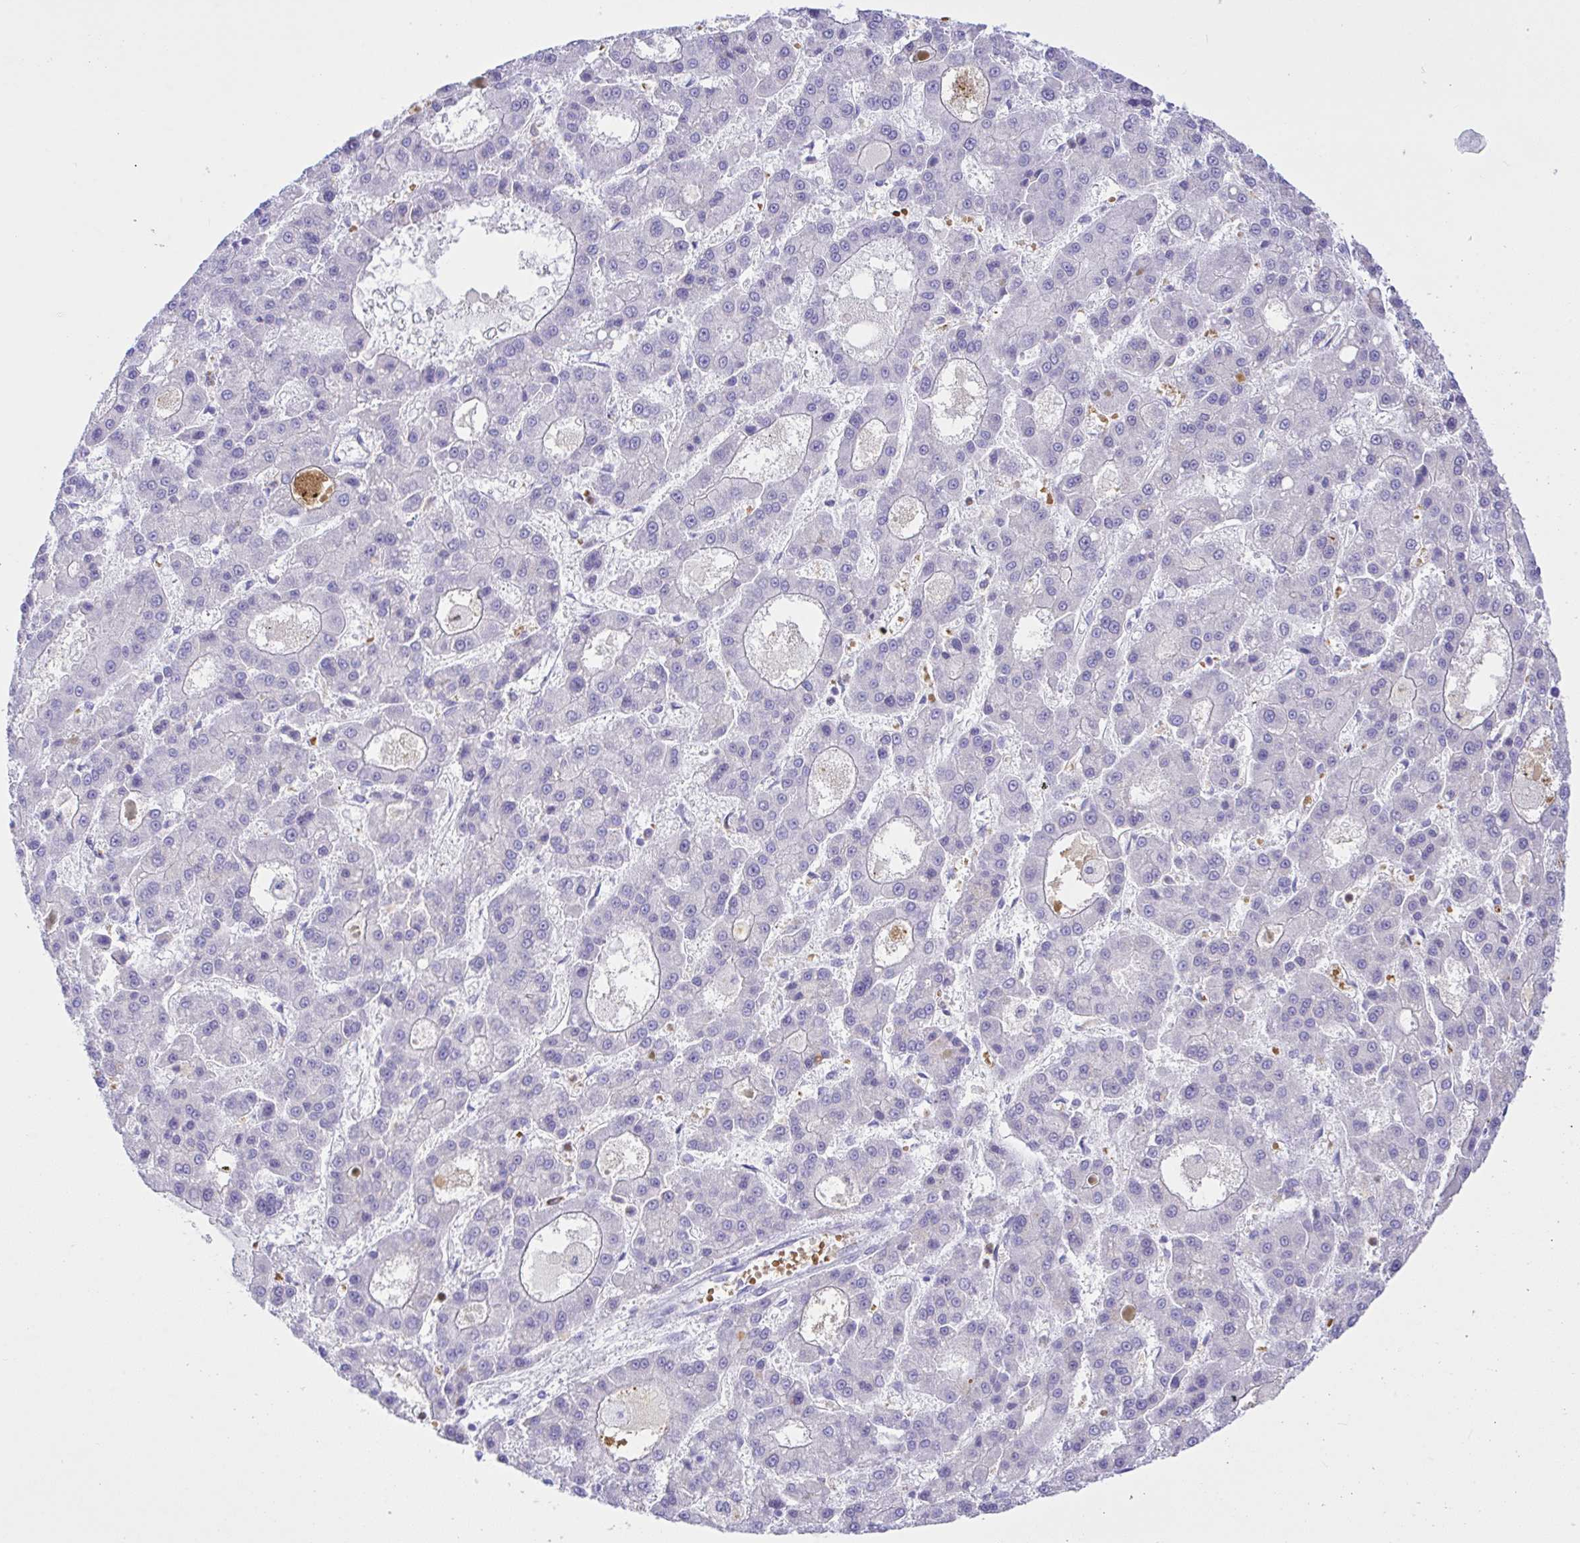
{"staining": {"intensity": "negative", "quantity": "none", "location": "none"}, "tissue": "liver cancer", "cell_type": "Tumor cells", "image_type": "cancer", "snomed": [{"axis": "morphology", "description": "Carcinoma, Hepatocellular, NOS"}, {"axis": "topography", "description": "Liver"}], "caption": "Immunohistochemistry photomicrograph of human liver cancer stained for a protein (brown), which exhibits no staining in tumor cells.", "gene": "ZNF221", "patient": {"sex": "male", "age": 70}}